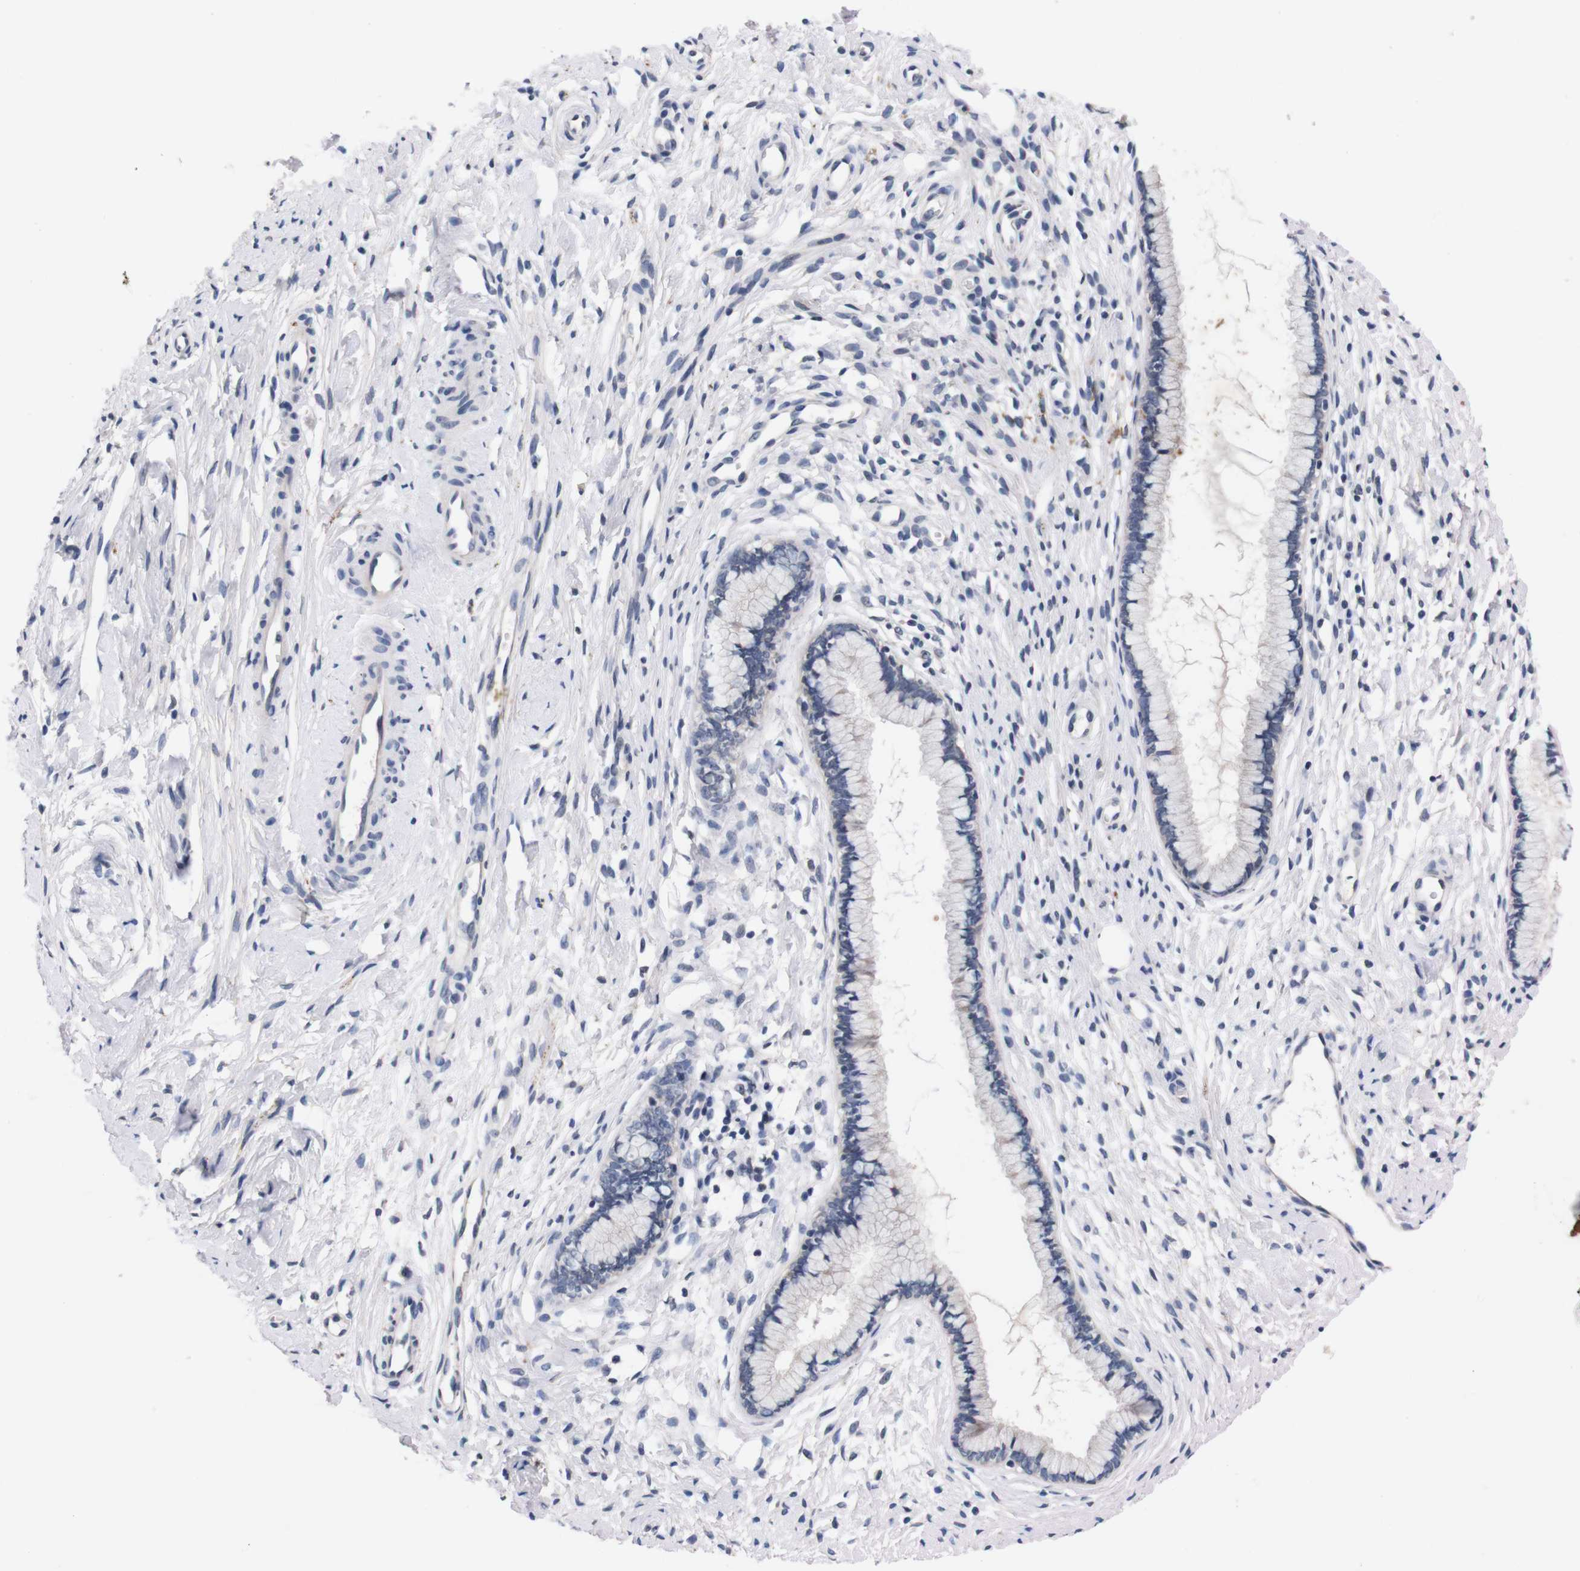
{"staining": {"intensity": "negative", "quantity": "none", "location": "none"}, "tissue": "cervix", "cell_type": "Glandular cells", "image_type": "normal", "snomed": [{"axis": "morphology", "description": "Normal tissue, NOS"}, {"axis": "topography", "description": "Cervix"}], "caption": "IHC histopathology image of unremarkable cervix: human cervix stained with DAB (3,3'-diaminobenzidine) demonstrates no significant protein staining in glandular cells.", "gene": "TNFRSF21", "patient": {"sex": "female", "age": 65}}